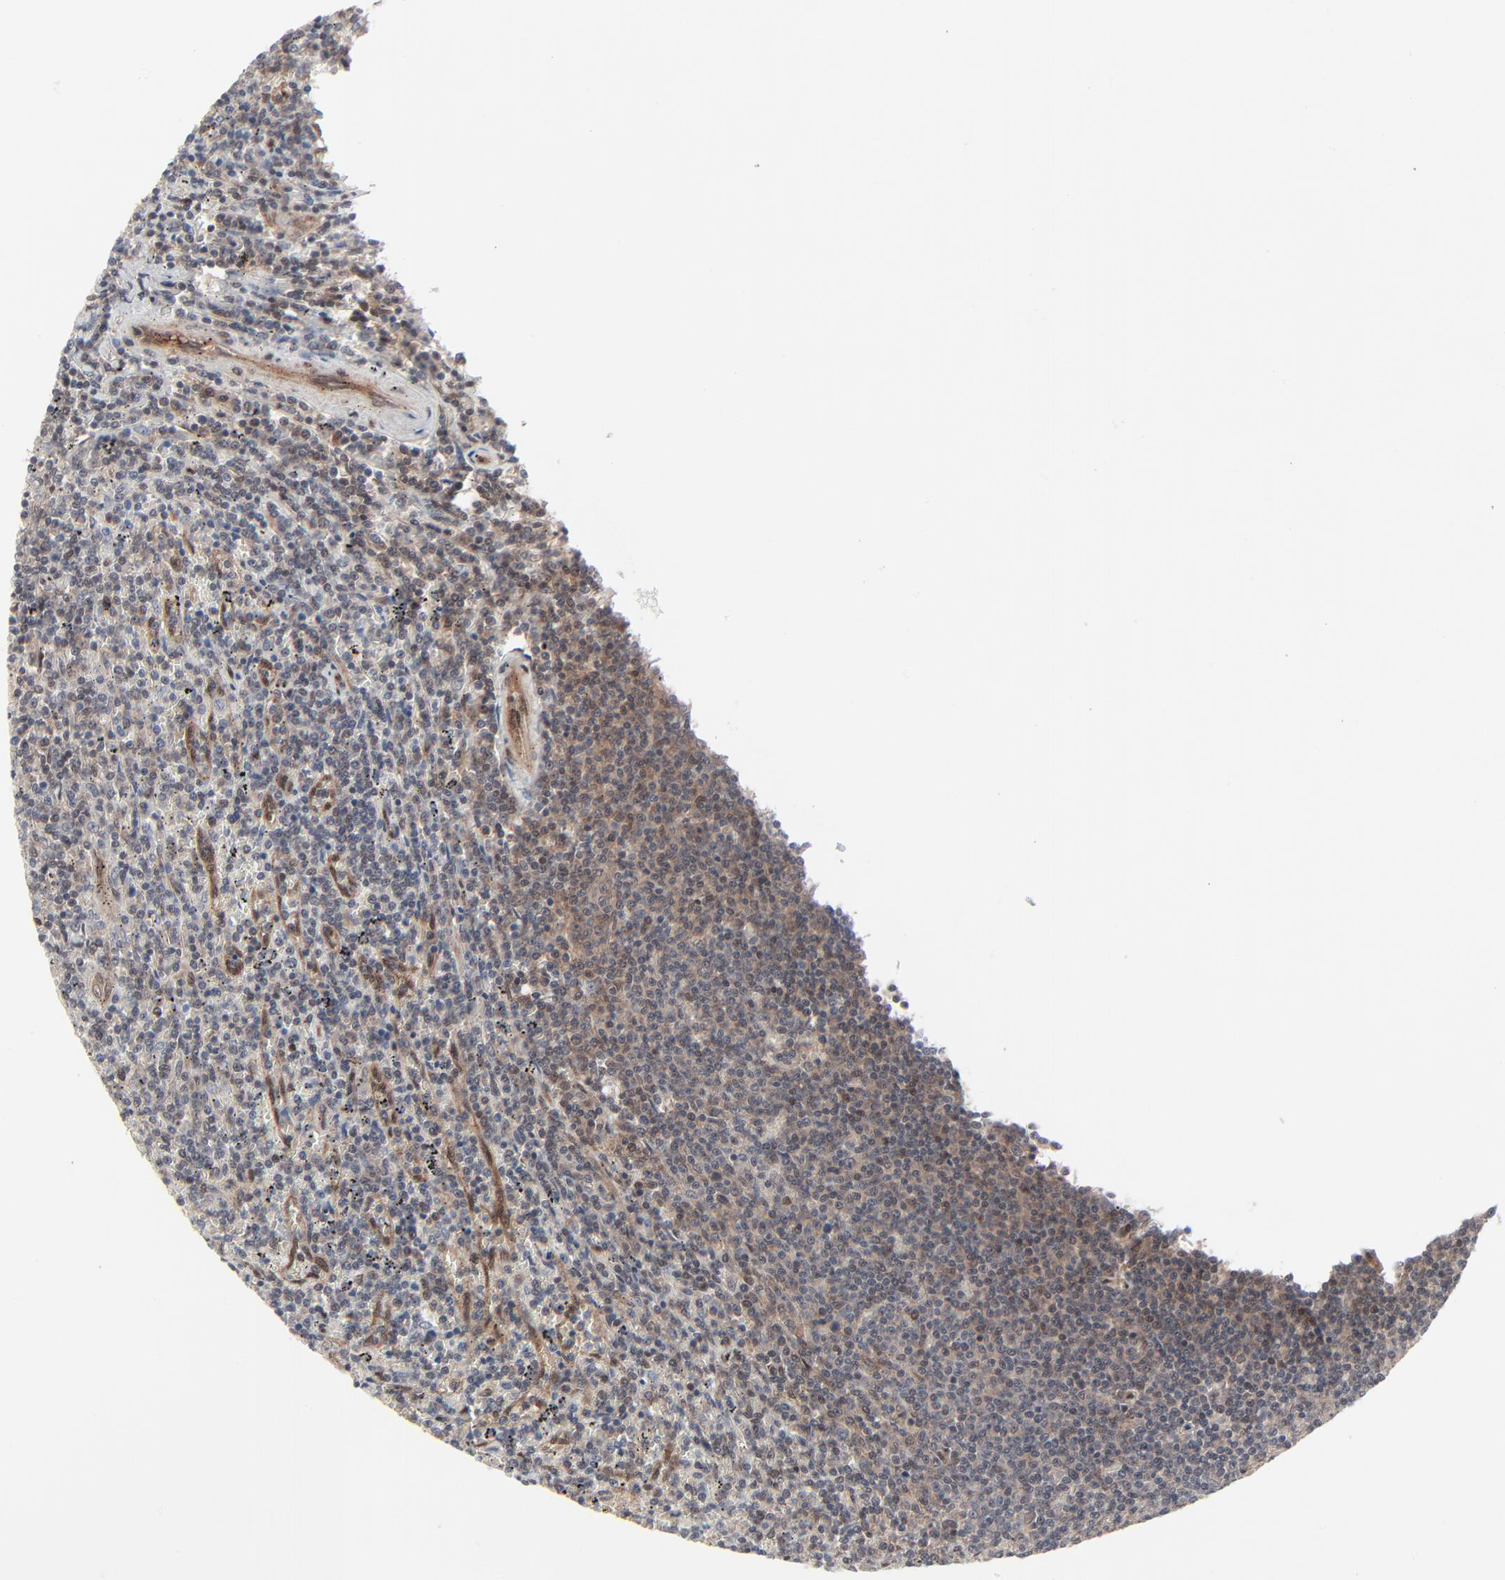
{"staining": {"intensity": "weak", "quantity": "25%-75%", "location": "cytoplasmic/membranous,nuclear"}, "tissue": "lymphoma", "cell_type": "Tumor cells", "image_type": "cancer", "snomed": [{"axis": "morphology", "description": "Malignant lymphoma, non-Hodgkin's type, Low grade"}, {"axis": "topography", "description": "Spleen"}], "caption": "Immunohistochemical staining of human malignant lymphoma, non-Hodgkin's type (low-grade) reveals weak cytoplasmic/membranous and nuclear protein staining in approximately 25%-75% of tumor cells.", "gene": "AKT1", "patient": {"sex": "female", "age": 50}}